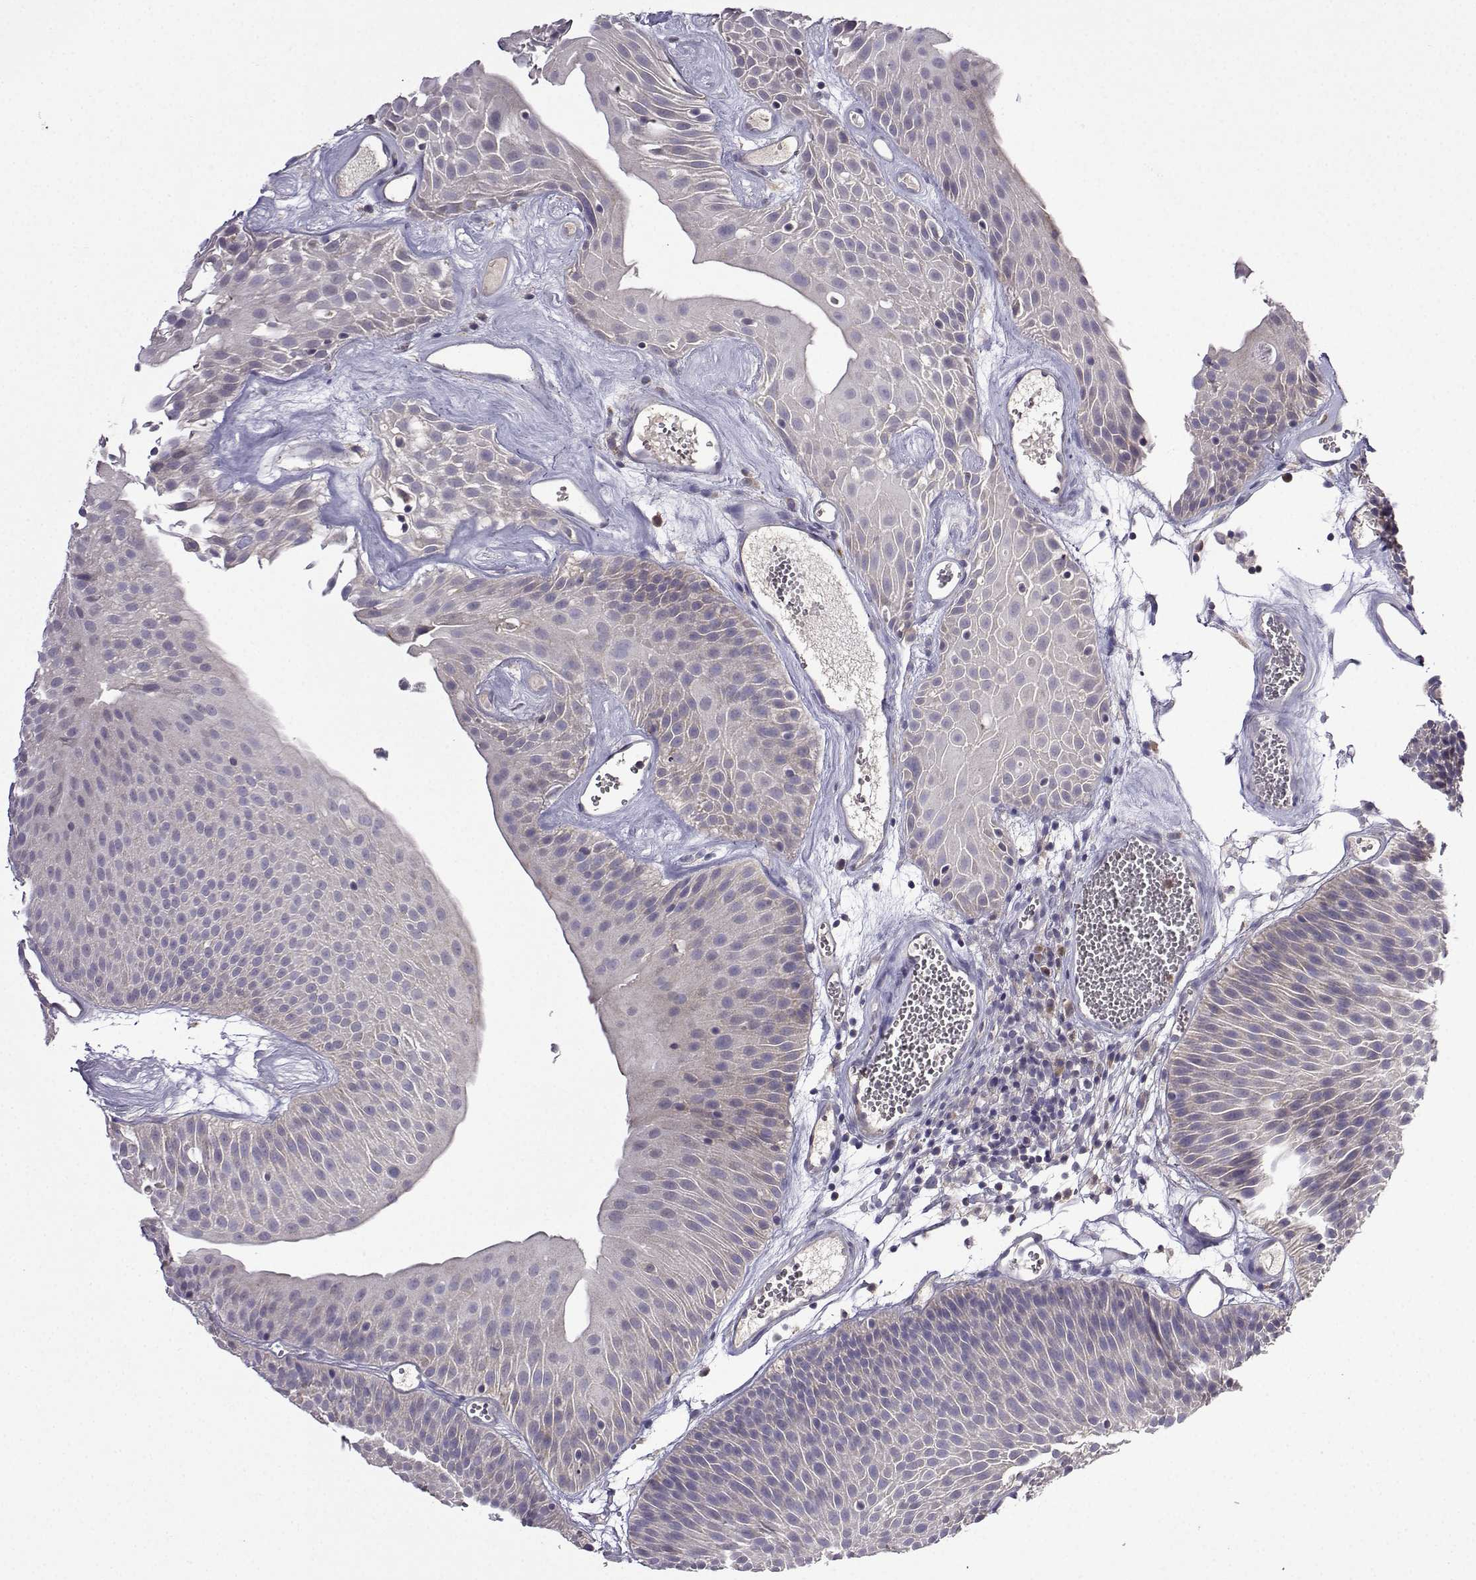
{"staining": {"intensity": "negative", "quantity": "none", "location": "none"}, "tissue": "urothelial cancer", "cell_type": "Tumor cells", "image_type": "cancer", "snomed": [{"axis": "morphology", "description": "Urothelial carcinoma, Low grade"}, {"axis": "topography", "description": "Urinary bladder"}], "caption": "Human low-grade urothelial carcinoma stained for a protein using IHC demonstrates no expression in tumor cells.", "gene": "FCAMR", "patient": {"sex": "male", "age": 52}}